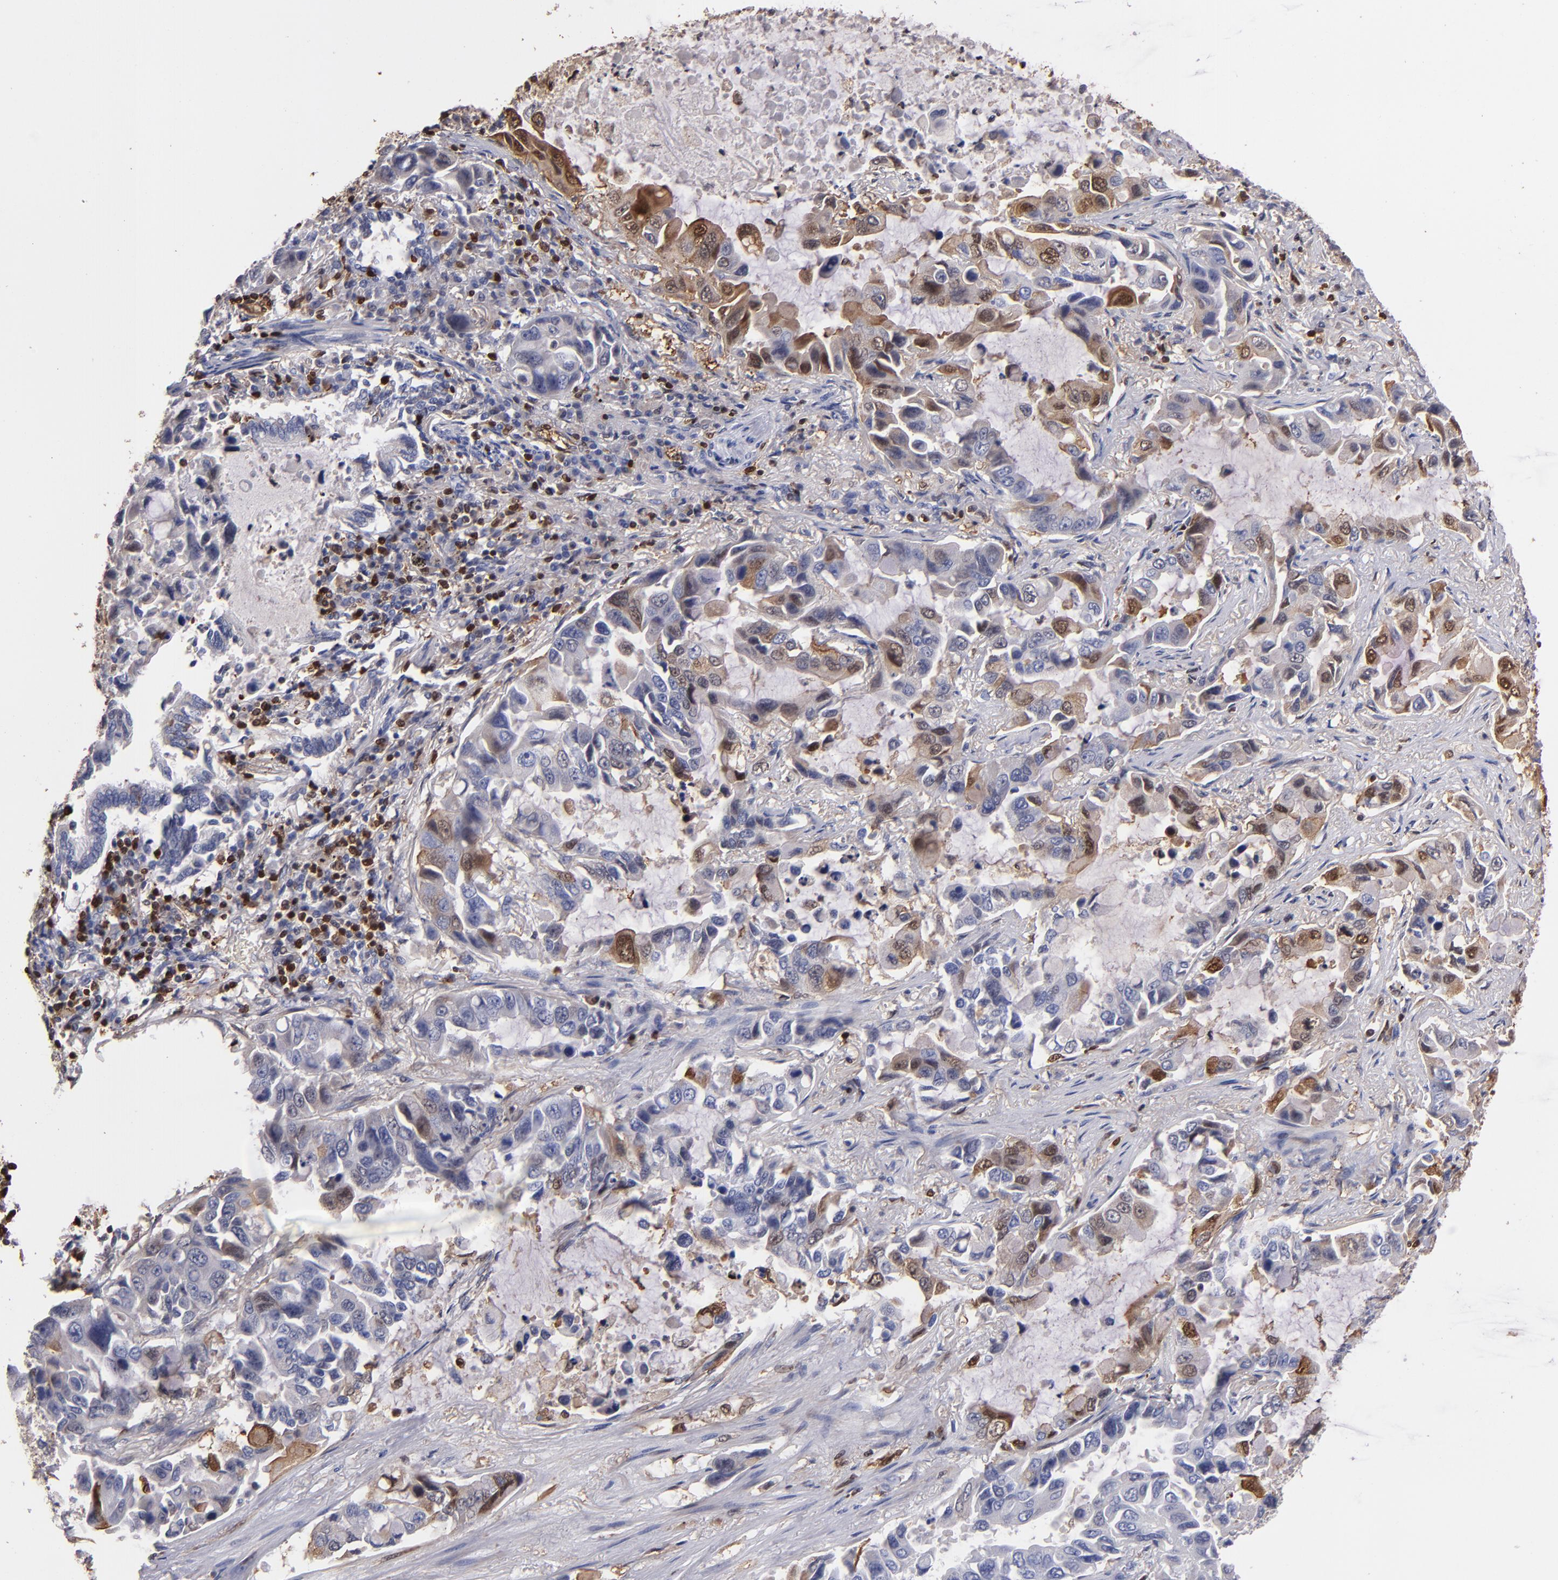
{"staining": {"intensity": "moderate", "quantity": "<25%", "location": "cytoplasmic/membranous,nuclear"}, "tissue": "lung cancer", "cell_type": "Tumor cells", "image_type": "cancer", "snomed": [{"axis": "morphology", "description": "Adenocarcinoma, NOS"}, {"axis": "topography", "description": "Lung"}], "caption": "This micrograph reveals IHC staining of lung cancer (adenocarcinoma), with low moderate cytoplasmic/membranous and nuclear expression in about <25% of tumor cells.", "gene": "S100A4", "patient": {"sex": "male", "age": 64}}